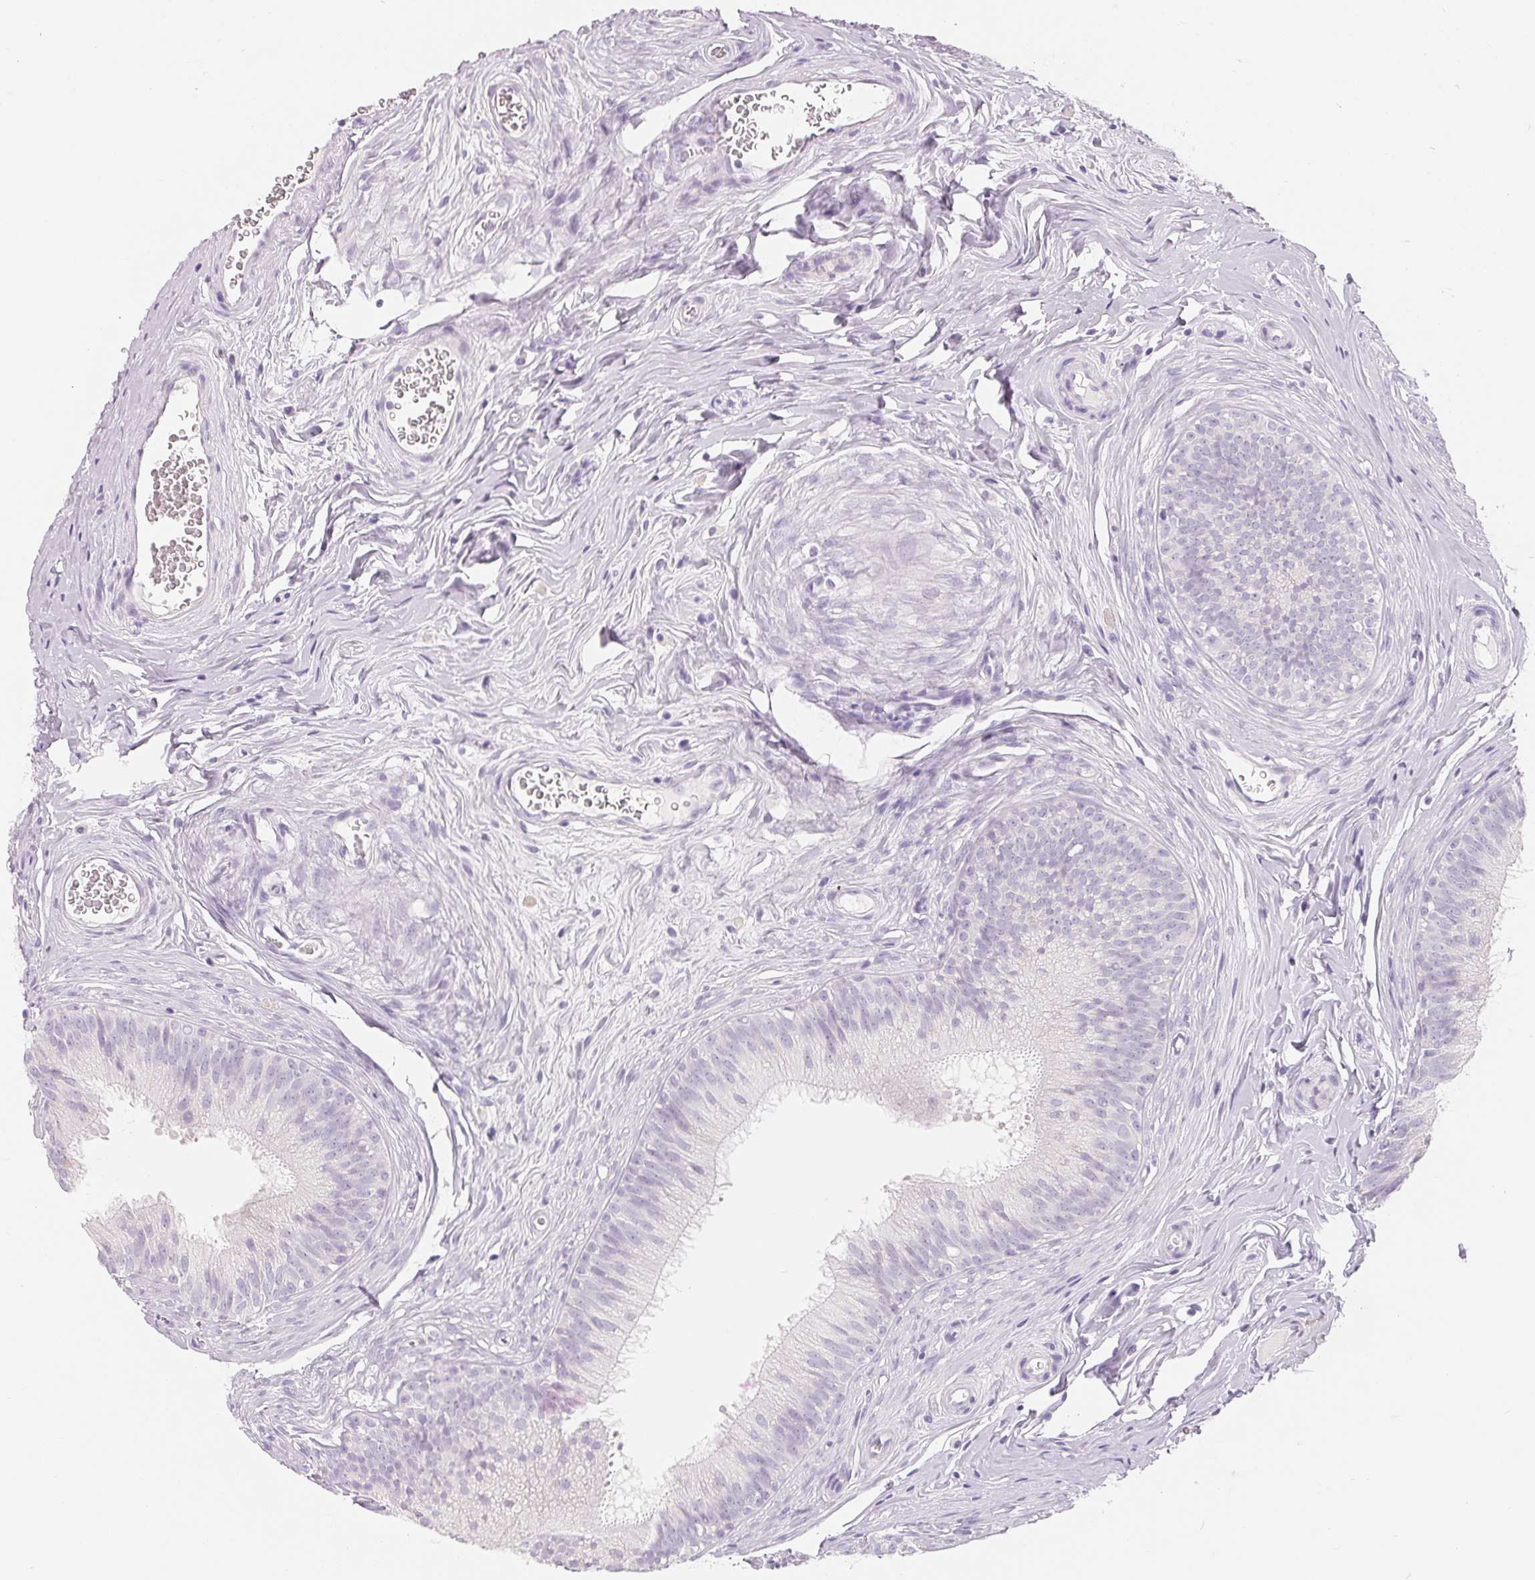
{"staining": {"intensity": "negative", "quantity": "none", "location": "none"}, "tissue": "epididymis", "cell_type": "Glandular cells", "image_type": "normal", "snomed": [{"axis": "morphology", "description": "Normal tissue, NOS"}, {"axis": "topography", "description": "Epididymis"}], "caption": "Protein analysis of unremarkable epididymis displays no significant expression in glandular cells. (DAB immunohistochemistry (IHC) with hematoxylin counter stain).", "gene": "SPACA5B", "patient": {"sex": "male", "age": 24}}